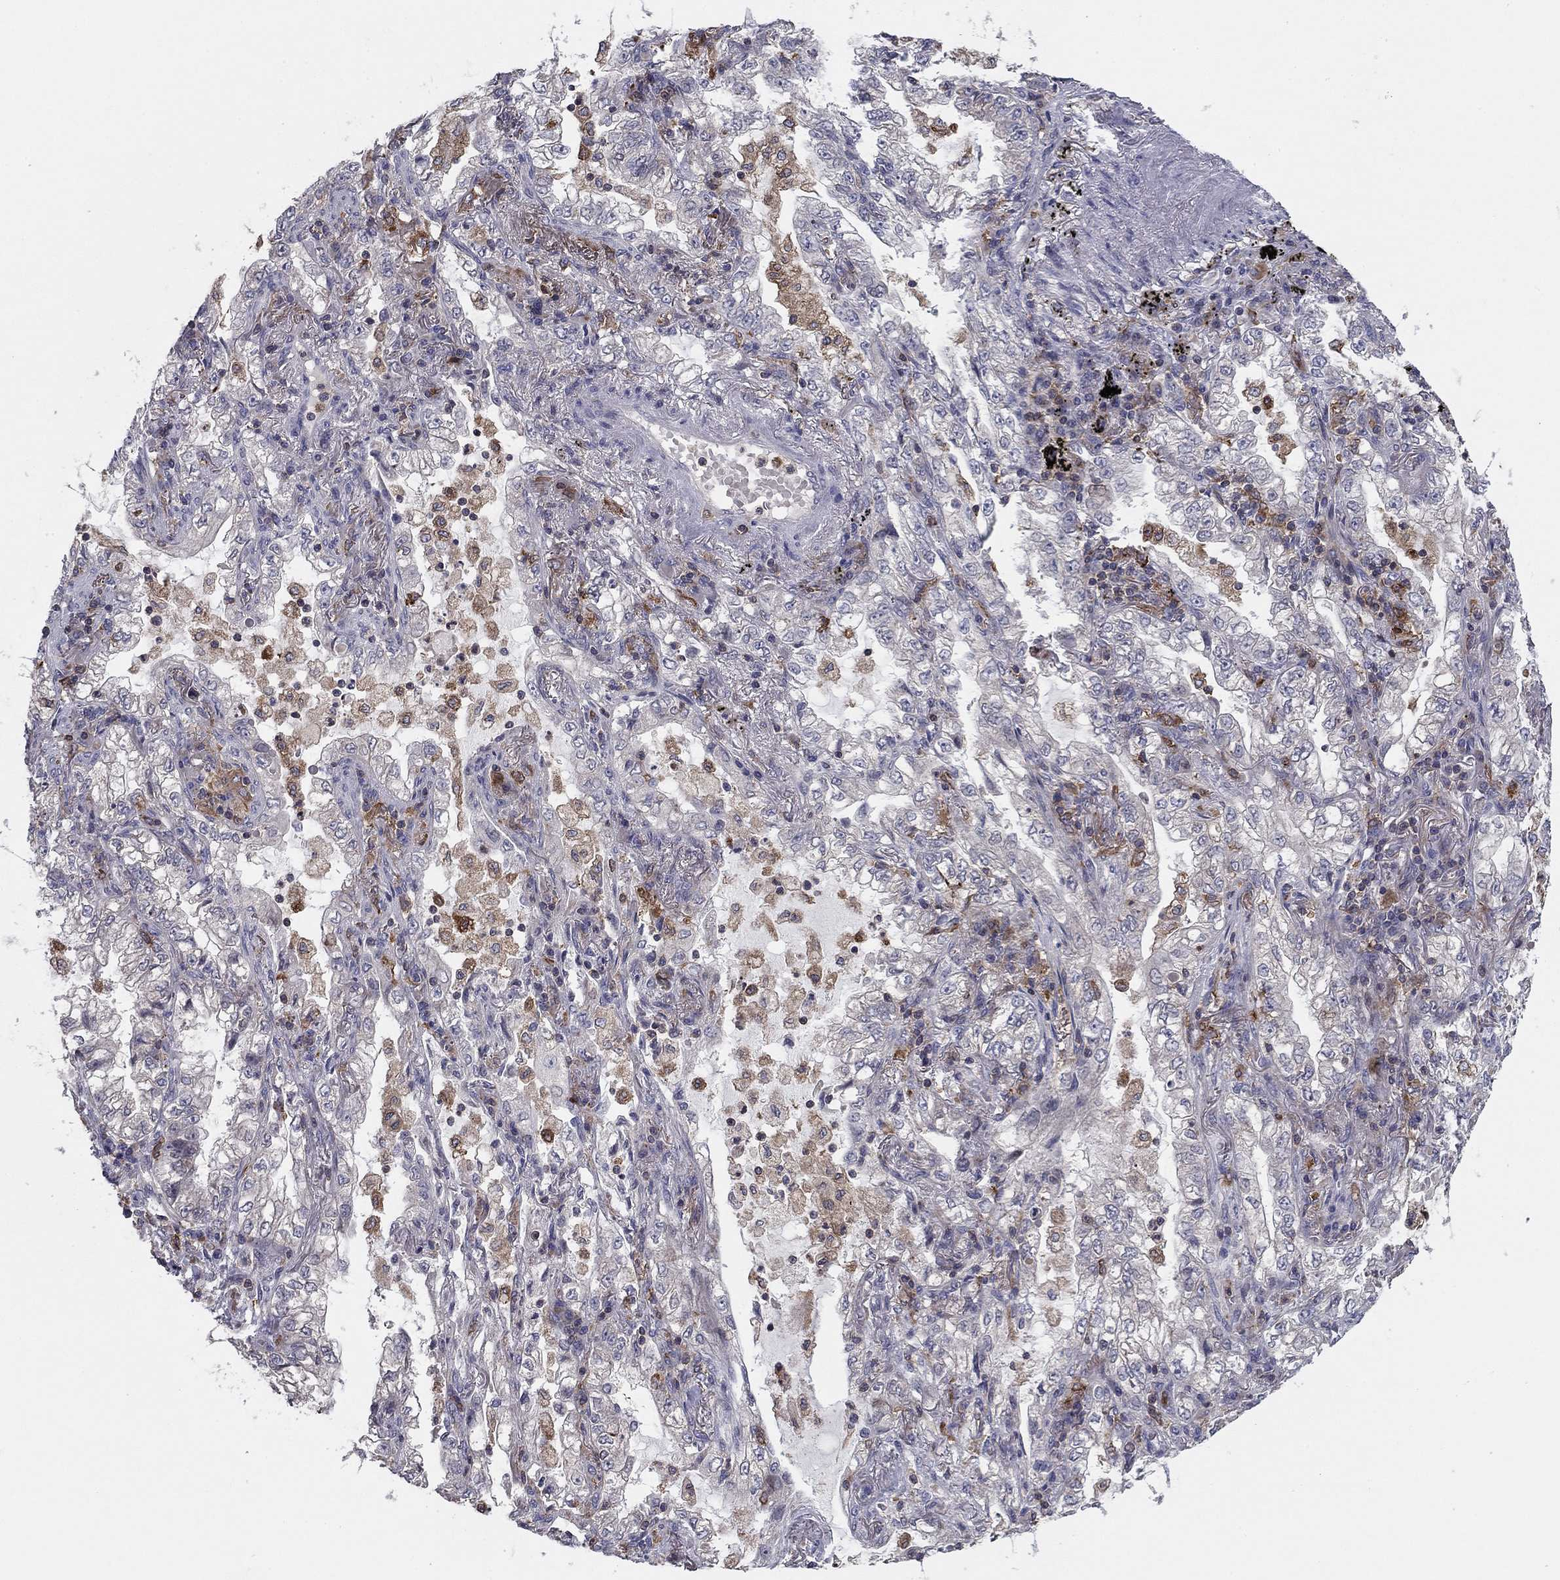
{"staining": {"intensity": "negative", "quantity": "none", "location": "none"}, "tissue": "lung cancer", "cell_type": "Tumor cells", "image_type": "cancer", "snomed": [{"axis": "morphology", "description": "Adenocarcinoma, NOS"}, {"axis": "topography", "description": "Lung"}], "caption": "DAB (3,3'-diaminobenzidine) immunohistochemical staining of lung cancer demonstrates no significant staining in tumor cells. (DAB (3,3'-diaminobenzidine) immunohistochemistry with hematoxylin counter stain).", "gene": "PLCB2", "patient": {"sex": "female", "age": 73}}